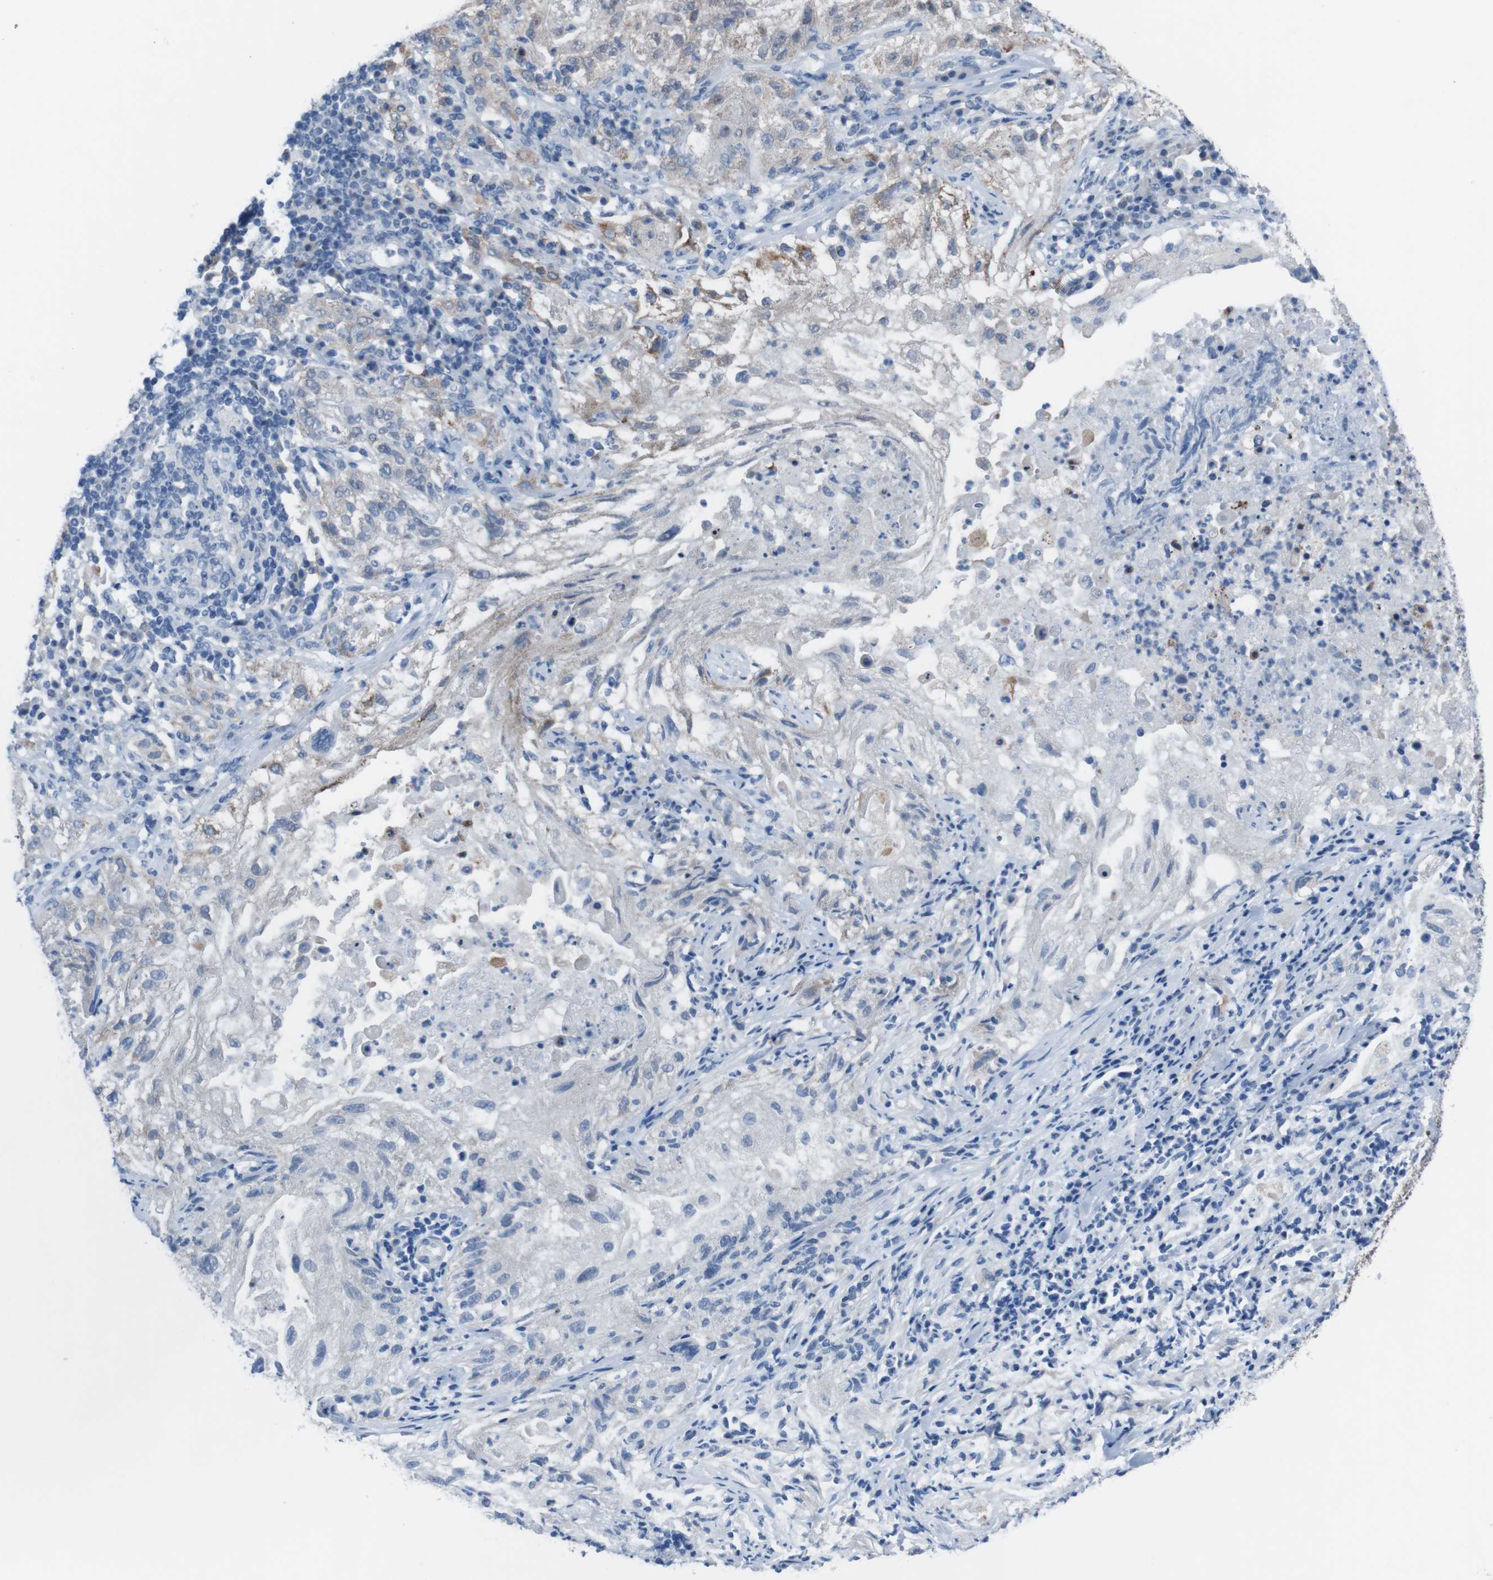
{"staining": {"intensity": "moderate", "quantity": "25%-75%", "location": "cytoplasmic/membranous"}, "tissue": "lung cancer", "cell_type": "Tumor cells", "image_type": "cancer", "snomed": [{"axis": "morphology", "description": "Inflammation, NOS"}, {"axis": "morphology", "description": "Squamous cell carcinoma, NOS"}, {"axis": "topography", "description": "Lymph node"}, {"axis": "topography", "description": "Soft tissue"}, {"axis": "topography", "description": "Lung"}], "caption": "This histopathology image reveals immunohistochemistry (IHC) staining of human squamous cell carcinoma (lung), with medium moderate cytoplasmic/membranous expression in approximately 25%-75% of tumor cells.", "gene": "CDH22", "patient": {"sex": "male", "age": 66}}